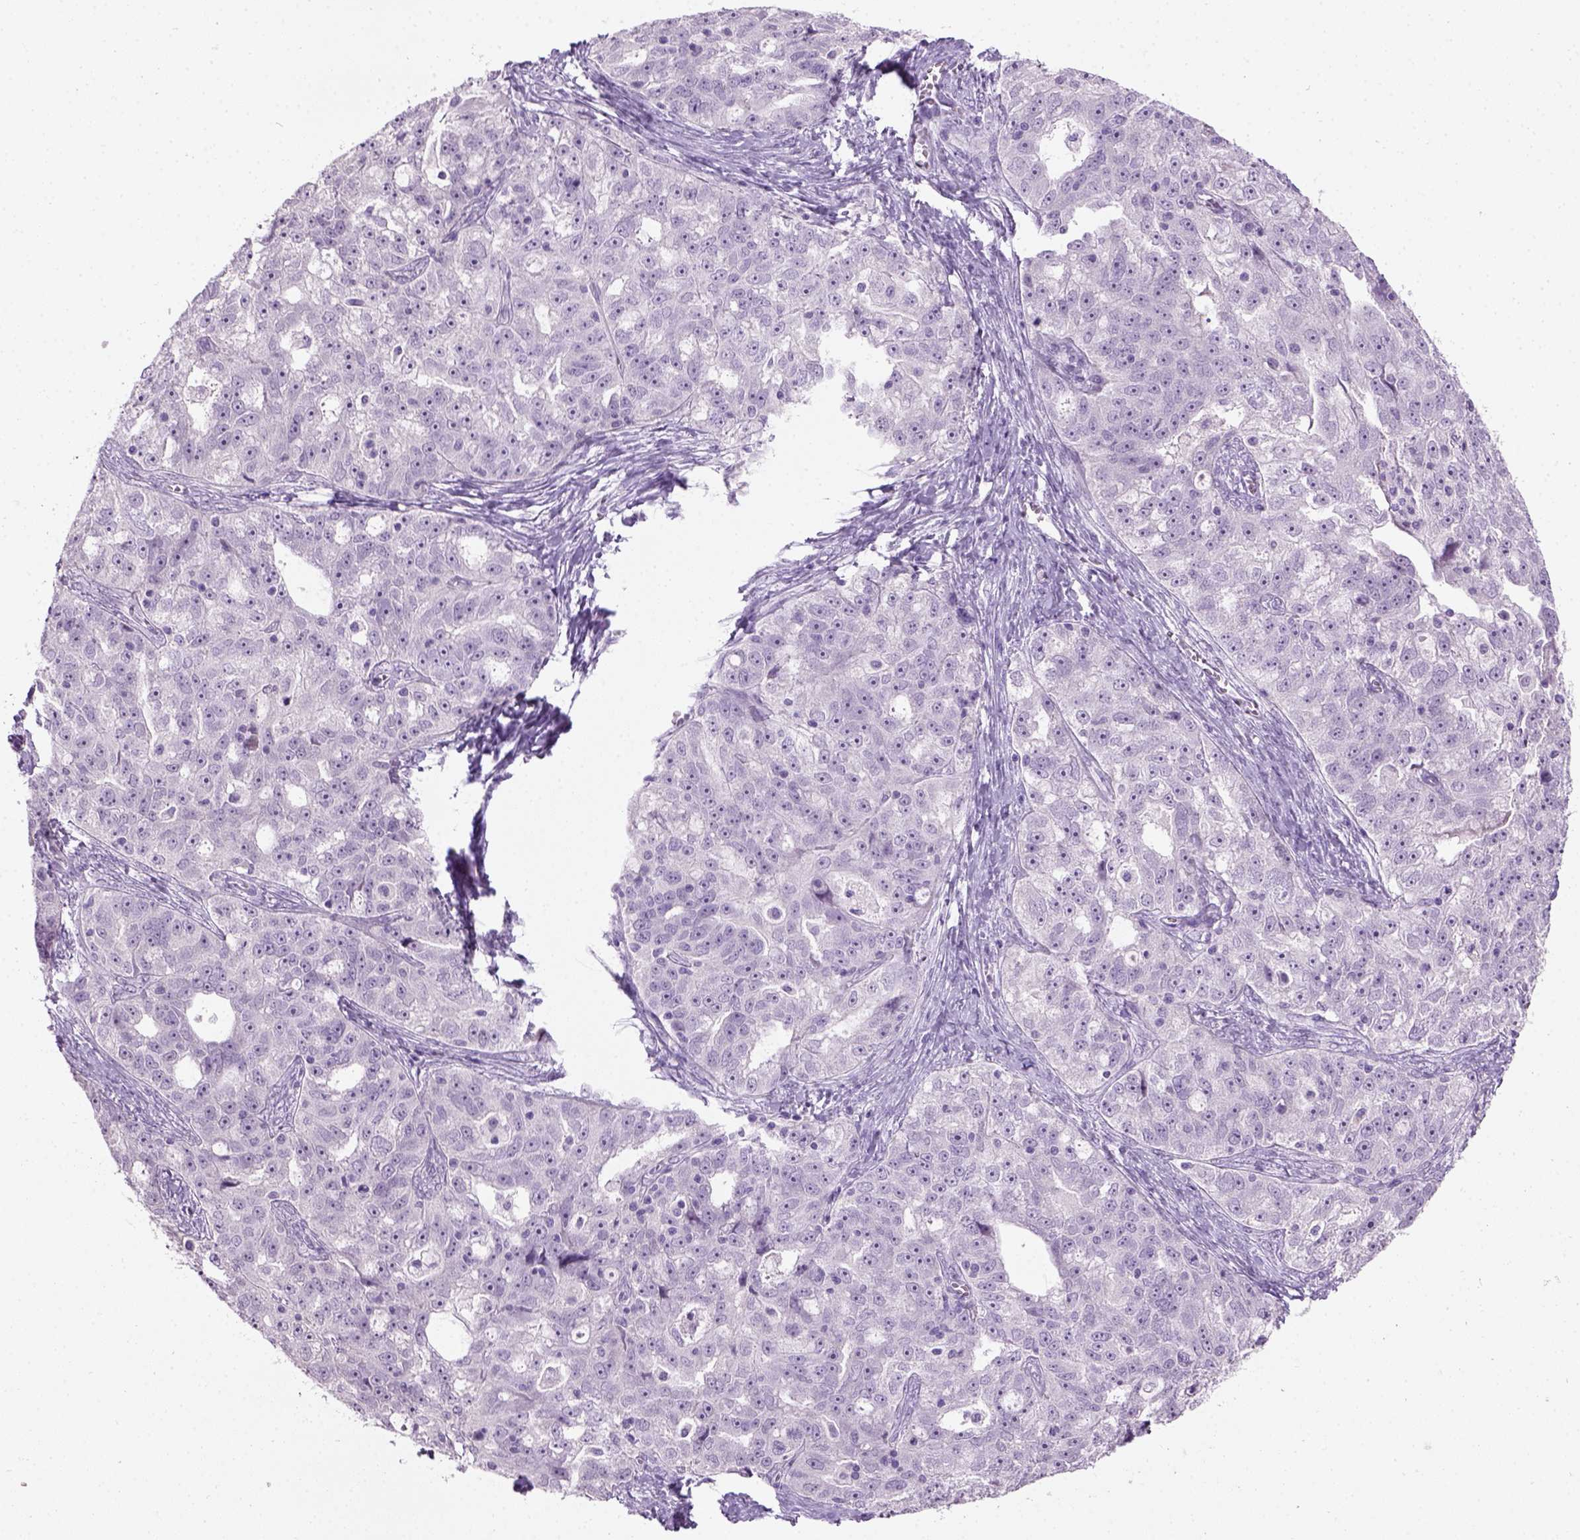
{"staining": {"intensity": "negative", "quantity": "none", "location": "none"}, "tissue": "ovarian cancer", "cell_type": "Tumor cells", "image_type": "cancer", "snomed": [{"axis": "morphology", "description": "Cystadenocarcinoma, serous, NOS"}, {"axis": "topography", "description": "Ovary"}], "caption": "There is no significant expression in tumor cells of serous cystadenocarcinoma (ovarian). (DAB (3,3'-diaminobenzidine) immunohistochemistry visualized using brightfield microscopy, high magnification).", "gene": "GABRB2", "patient": {"sex": "female", "age": 51}}